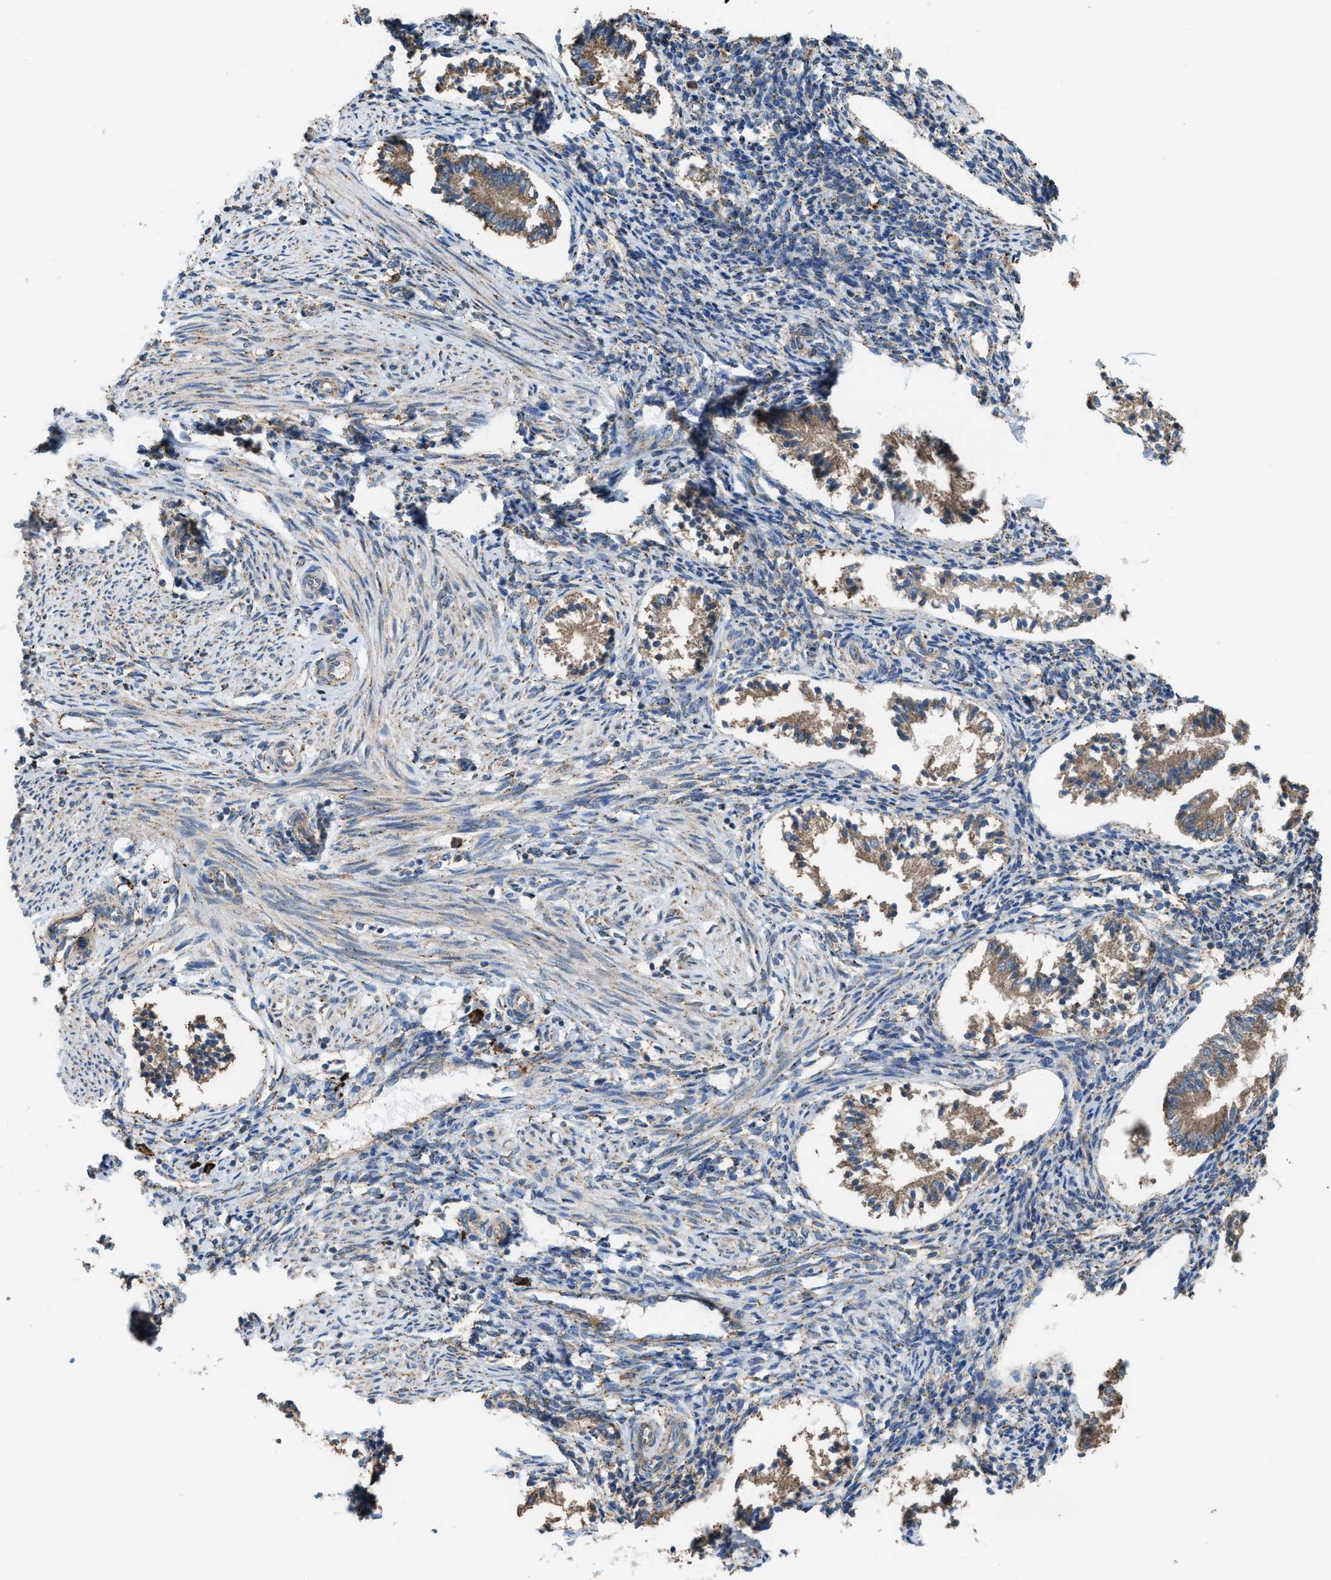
{"staining": {"intensity": "negative", "quantity": "none", "location": "none"}, "tissue": "endometrium", "cell_type": "Cells in endometrial stroma", "image_type": "normal", "snomed": [{"axis": "morphology", "description": "Normal tissue, NOS"}, {"axis": "topography", "description": "Endometrium"}], "caption": "Human endometrium stained for a protein using immunohistochemistry exhibits no staining in cells in endometrial stroma.", "gene": "PLAA", "patient": {"sex": "female", "age": 42}}